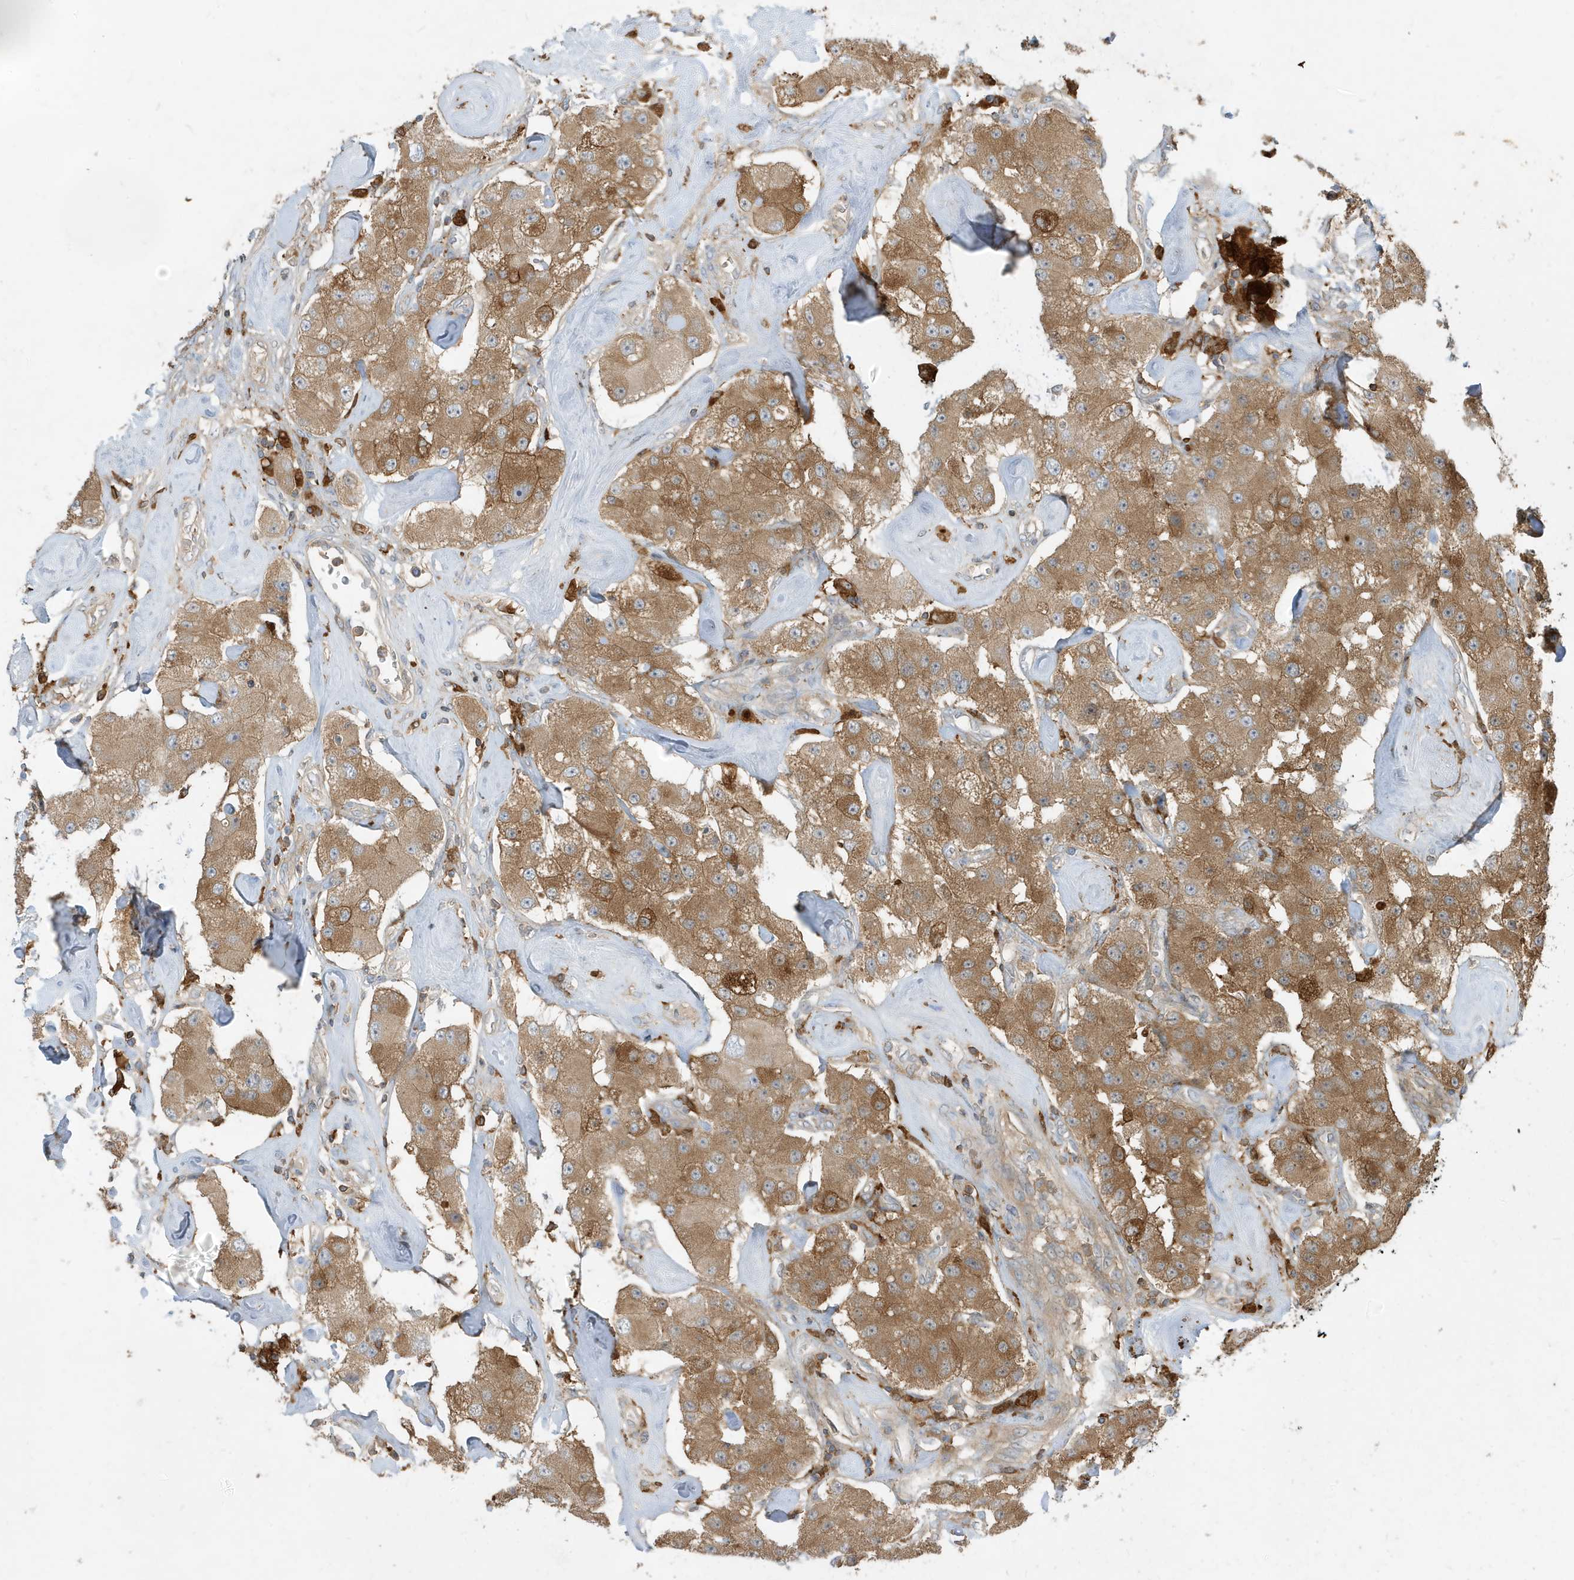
{"staining": {"intensity": "moderate", "quantity": ">75%", "location": "cytoplasmic/membranous"}, "tissue": "carcinoid", "cell_type": "Tumor cells", "image_type": "cancer", "snomed": [{"axis": "morphology", "description": "Carcinoid, malignant, NOS"}, {"axis": "topography", "description": "Pancreas"}], "caption": "This is a photomicrograph of immunohistochemistry (IHC) staining of malignant carcinoid, which shows moderate positivity in the cytoplasmic/membranous of tumor cells.", "gene": "ABTB1", "patient": {"sex": "male", "age": 41}}